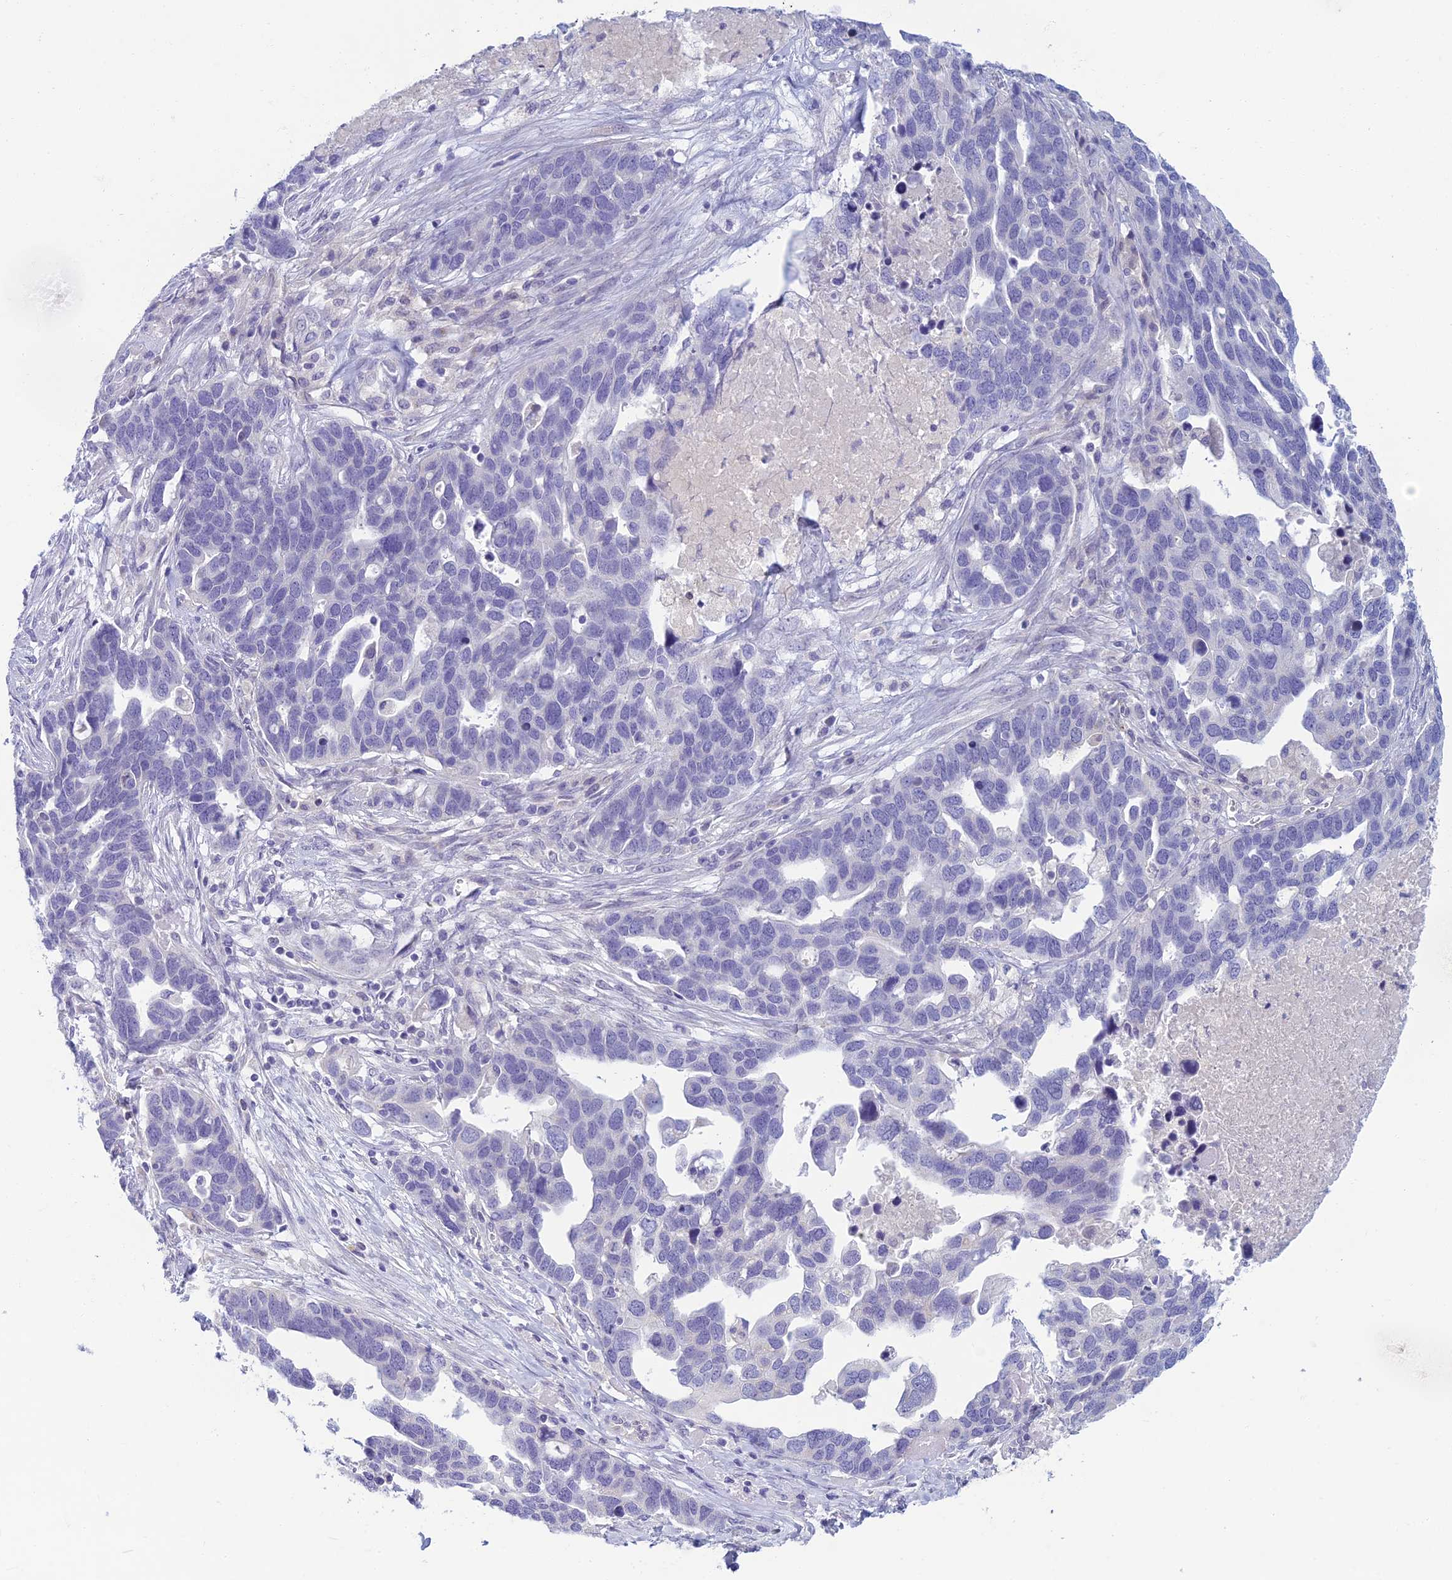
{"staining": {"intensity": "negative", "quantity": "none", "location": "none"}, "tissue": "ovarian cancer", "cell_type": "Tumor cells", "image_type": "cancer", "snomed": [{"axis": "morphology", "description": "Cystadenocarcinoma, serous, NOS"}, {"axis": "topography", "description": "Ovary"}], "caption": "IHC micrograph of neoplastic tissue: ovarian serous cystadenocarcinoma stained with DAB (3,3'-diaminobenzidine) displays no significant protein staining in tumor cells.", "gene": "SLC25A41", "patient": {"sex": "female", "age": 54}}